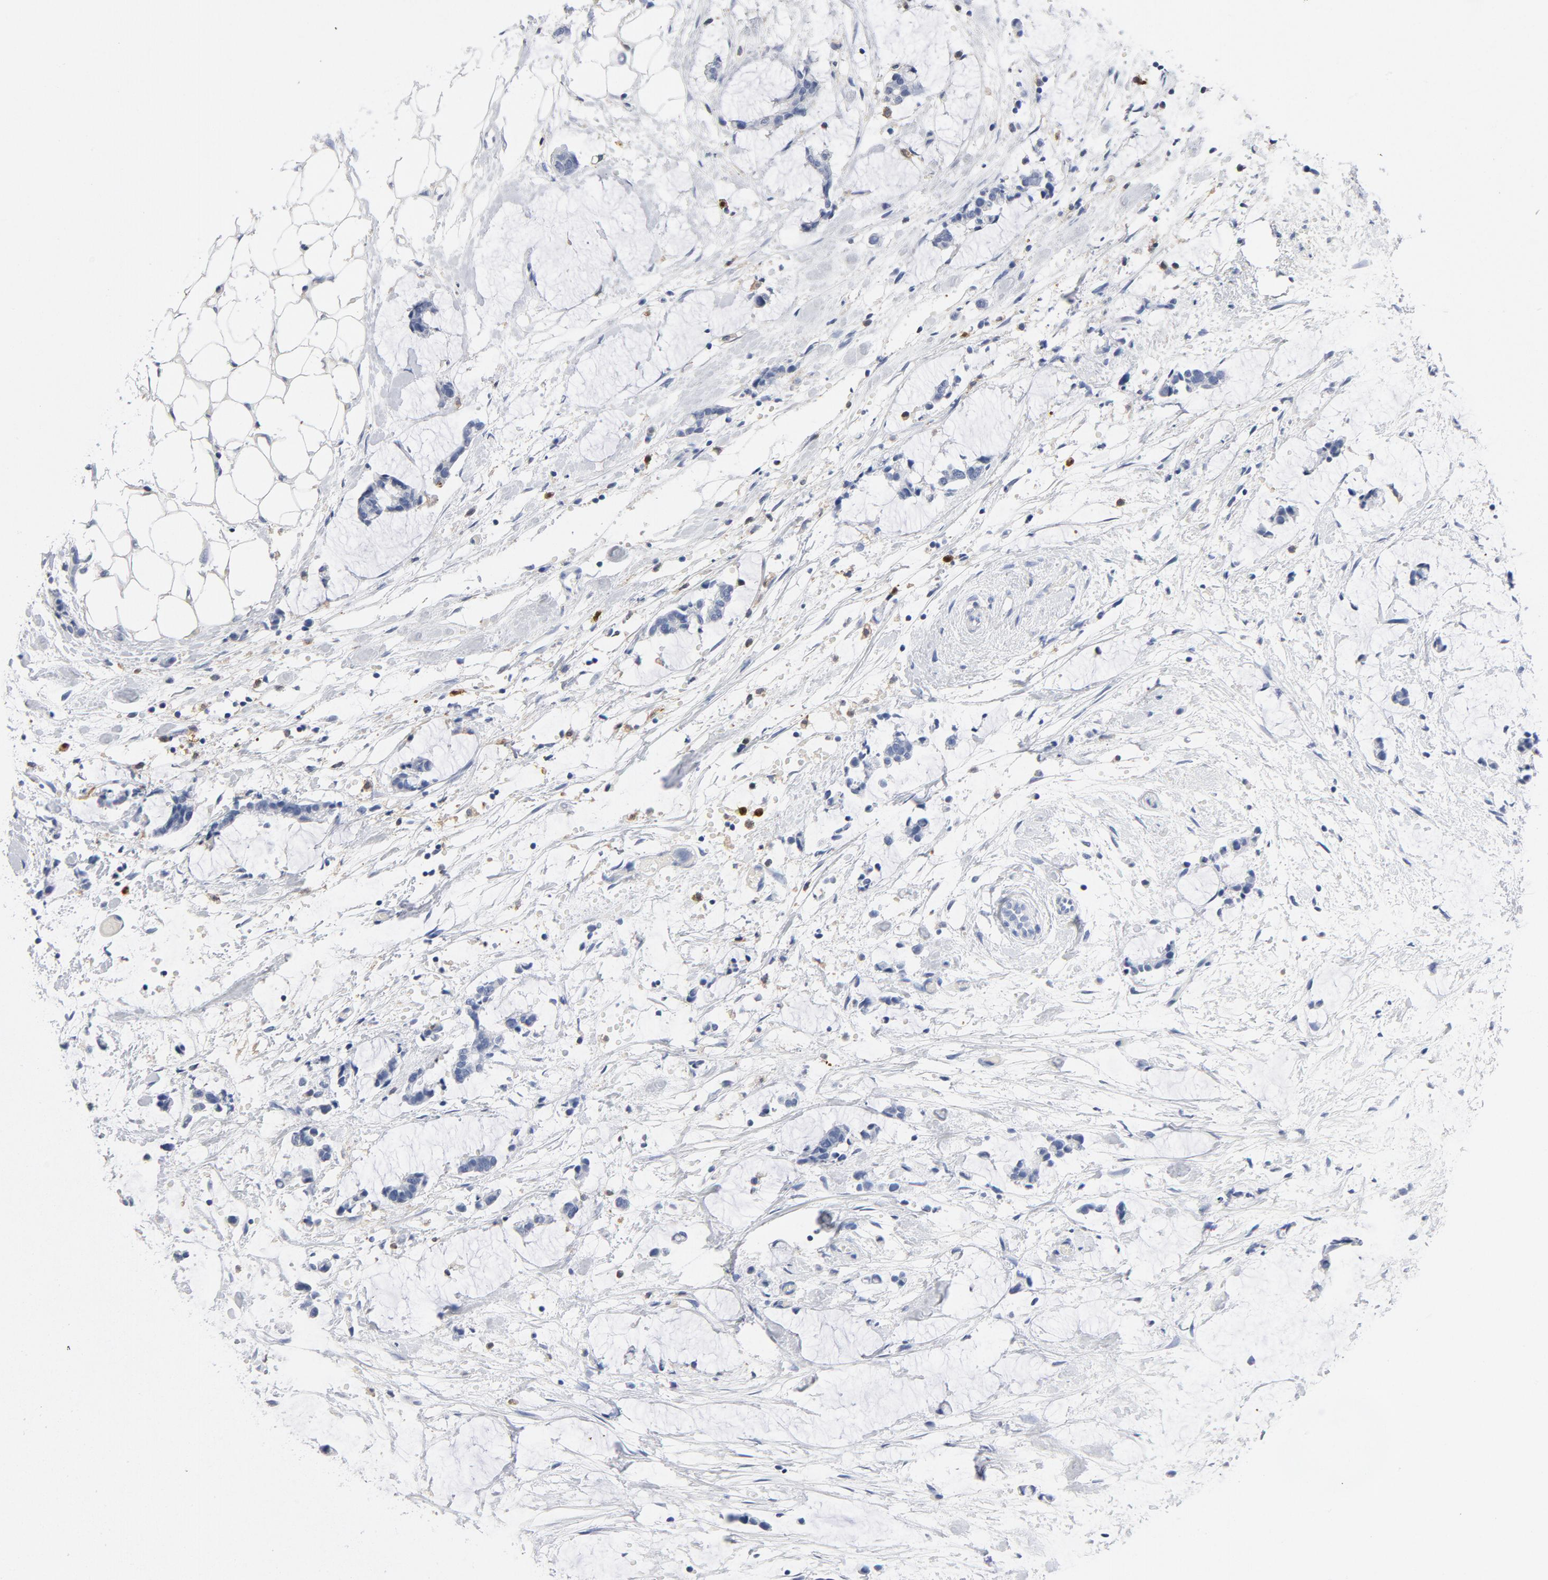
{"staining": {"intensity": "negative", "quantity": "none", "location": "none"}, "tissue": "colorectal cancer", "cell_type": "Tumor cells", "image_type": "cancer", "snomed": [{"axis": "morphology", "description": "Adenocarcinoma, NOS"}, {"axis": "topography", "description": "Colon"}], "caption": "The micrograph shows no significant expression in tumor cells of colorectal cancer (adenocarcinoma).", "gene": "NCF1", "patient": {"sex": "male", "age": 14}}